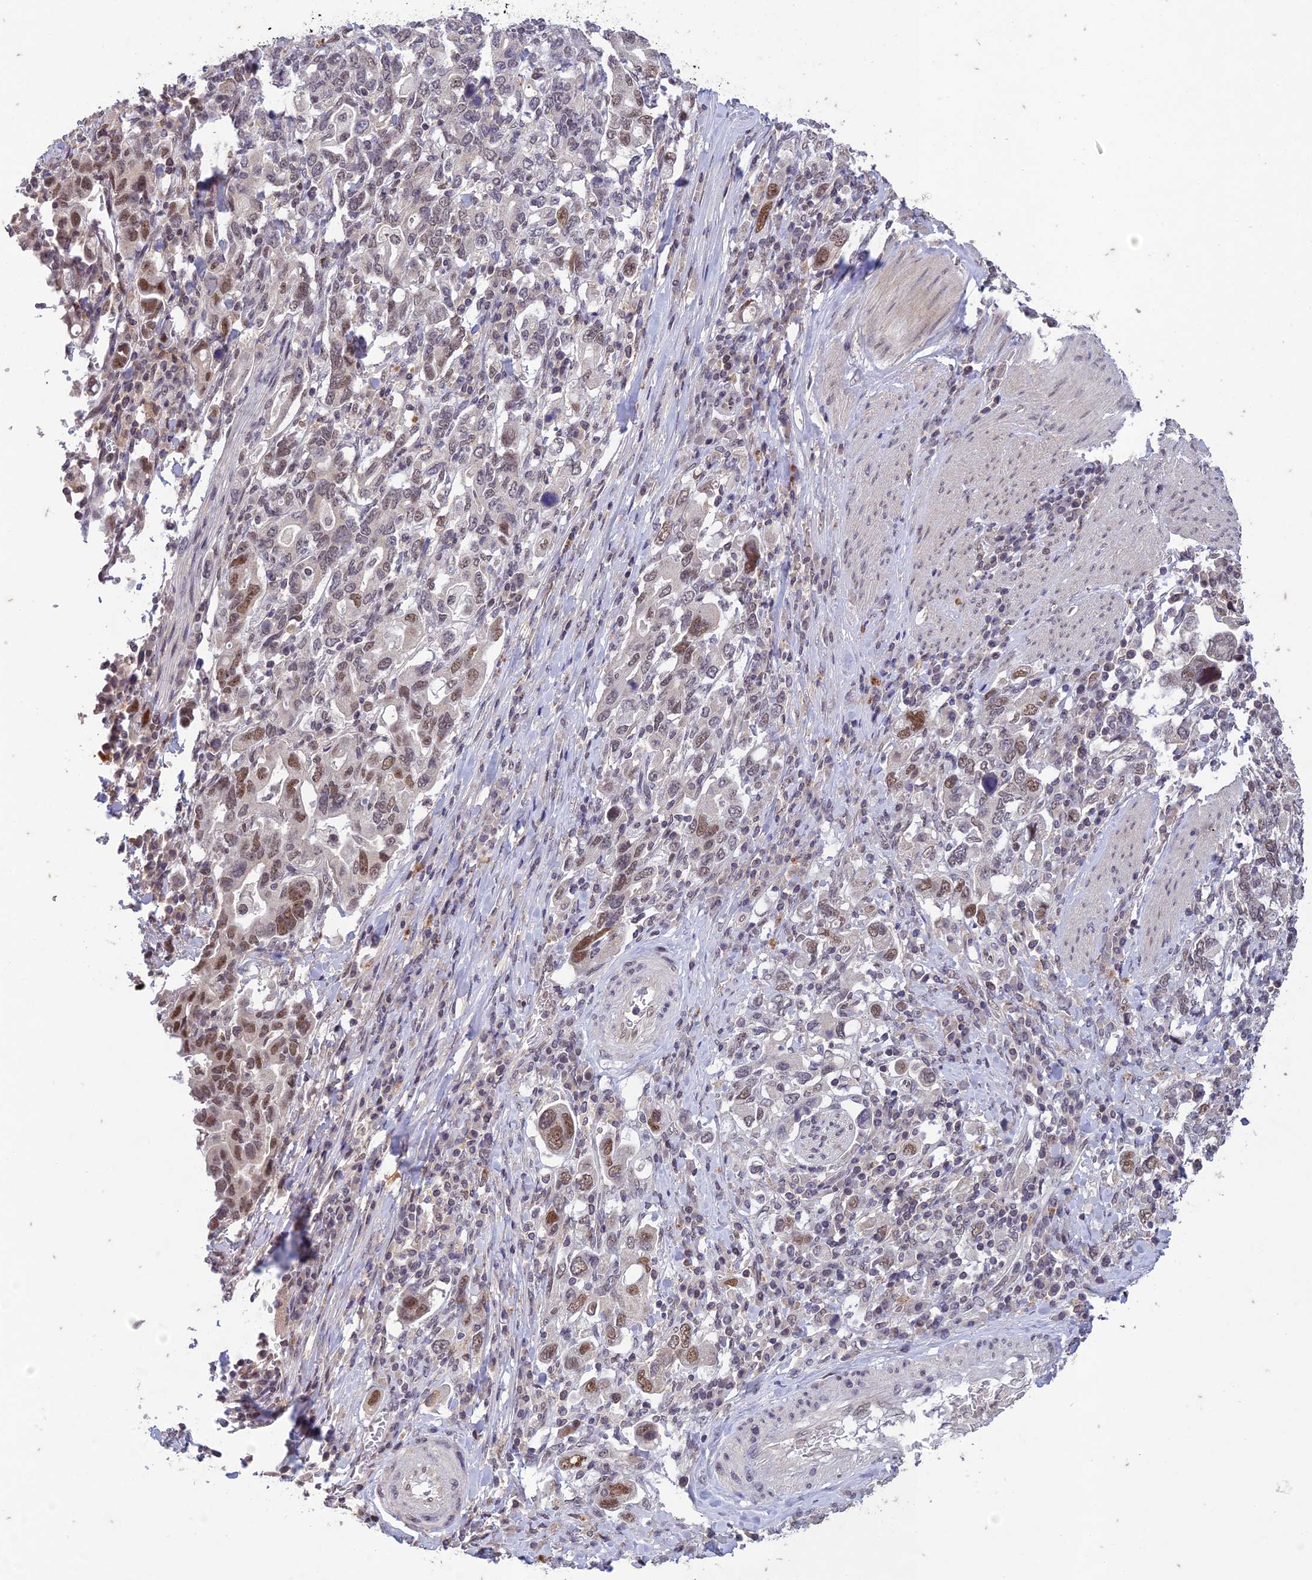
{"staining": {"intensity": "moderate", "quantity": "<25%", "location": "nuclear"}, "tissue": "stomach cancer", "cell_type": "Tumor cells", "image_type": "cancer", "snomed": [{"axis": "morphology", "description": "Adenocarcinoma, NOS"}, {"axis": "topography", "description": "Stomach, upper"}, {"axis": "topography", "description": "Stomach"}], "caption": "A photomicrograph showing moderate nuclear positivity in approximately <25% of tumor cells in stomach cancer (adenocarcinoma), as visualized by brown immunohistochemical staining.", "gene": "POP4", "patient": {"sex": "male", "age": 62}}